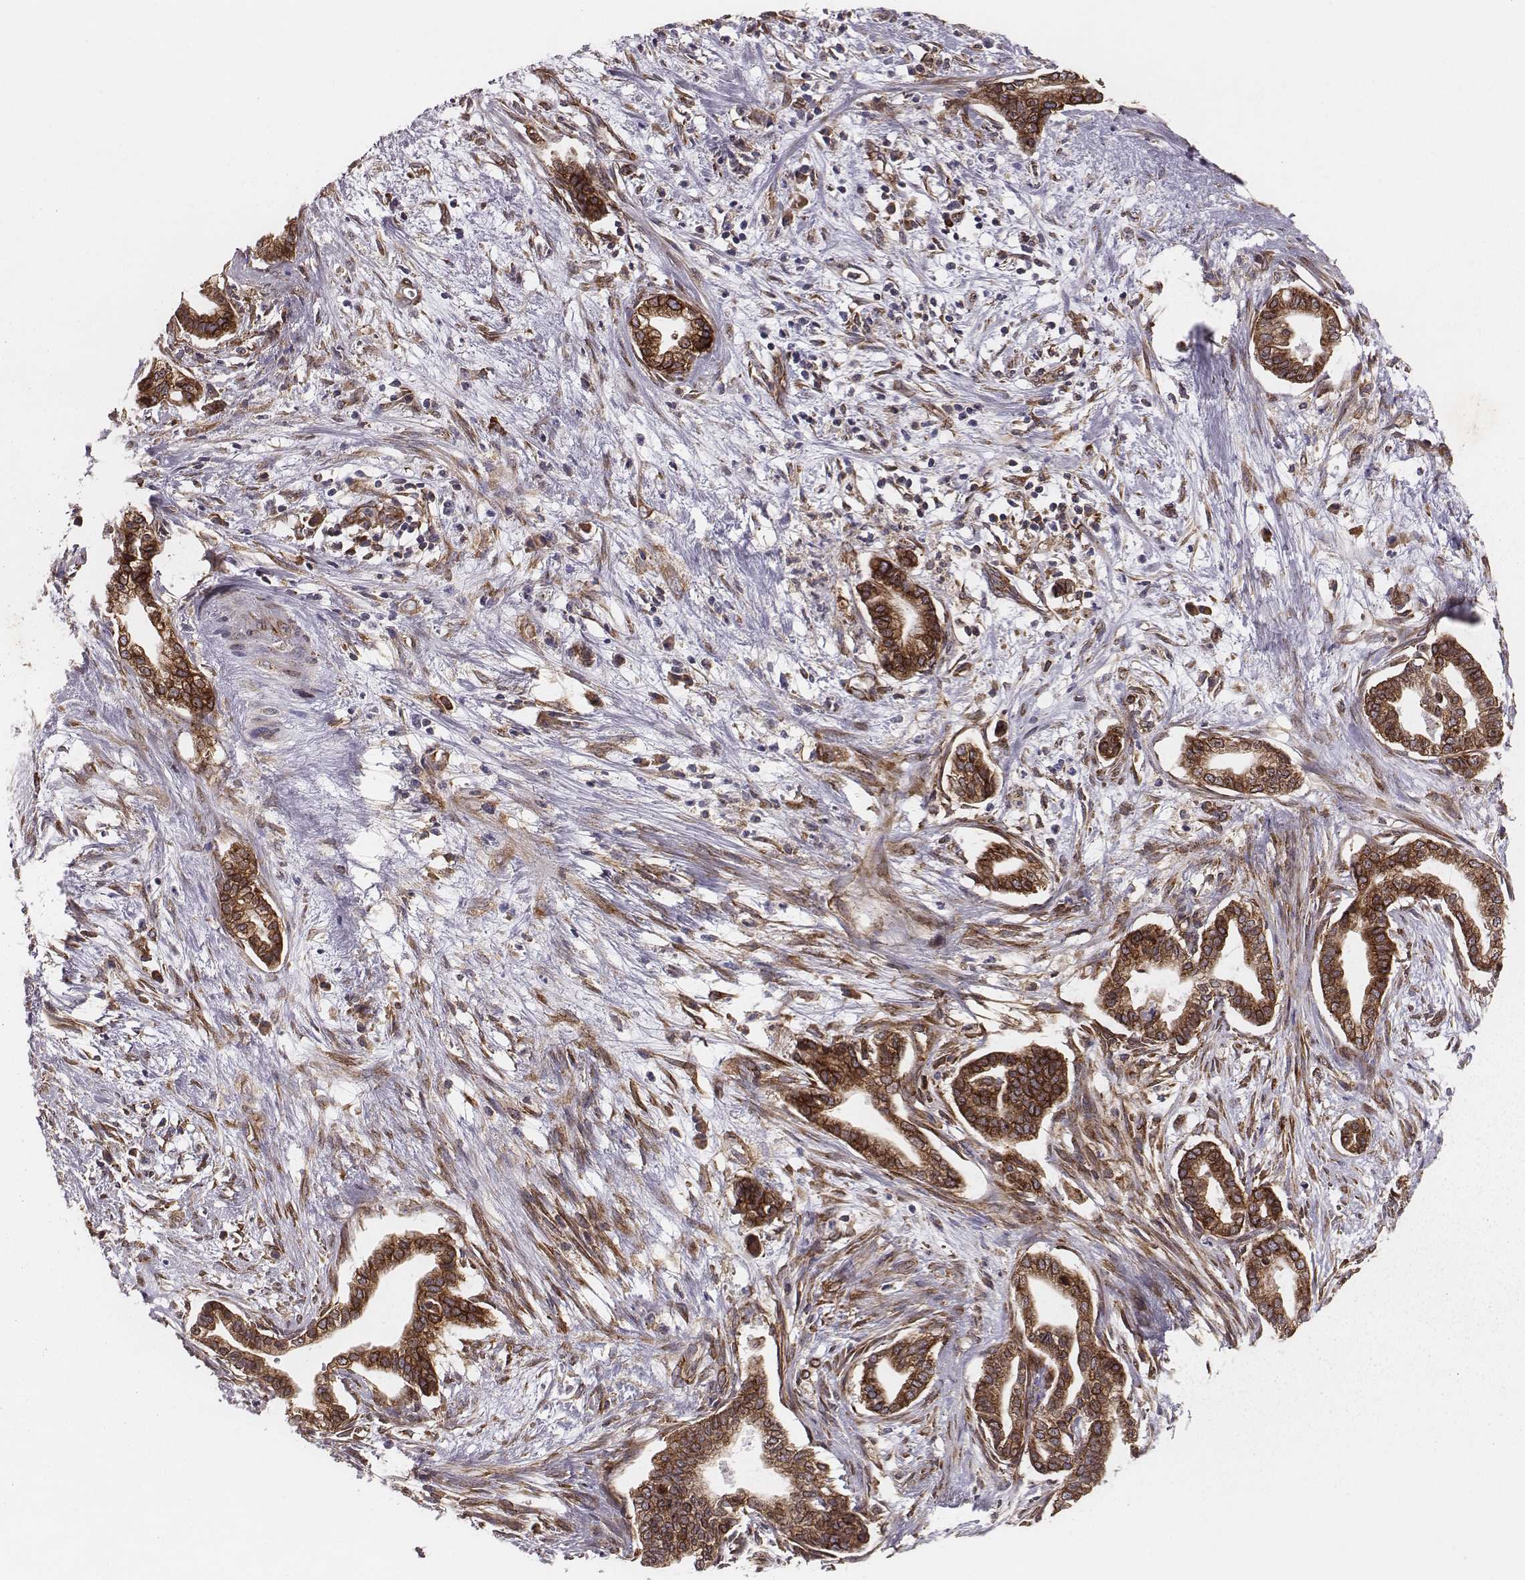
{"staining": {"intensity": "strong", "quantity": ">75%", "location": "cytoplasmic/membranous"}, "tissue": "cervical cancer", "cell_type": "Tumor cells", "image_type": "cancer", "snomed": [{"axis": "morphology", "description": "Adenocarcinoma, NOS"}, {"axis": "topography", "description": "Cervix"}], "caption": "There is high levels of strong cytoplasmic/membranous expression in tumor cells of cervical cancer, as demonstrated by immunohistochemical staining (brown color).", "gene": "TXLNA", "patient": {"sex": "female", "age": 62}}